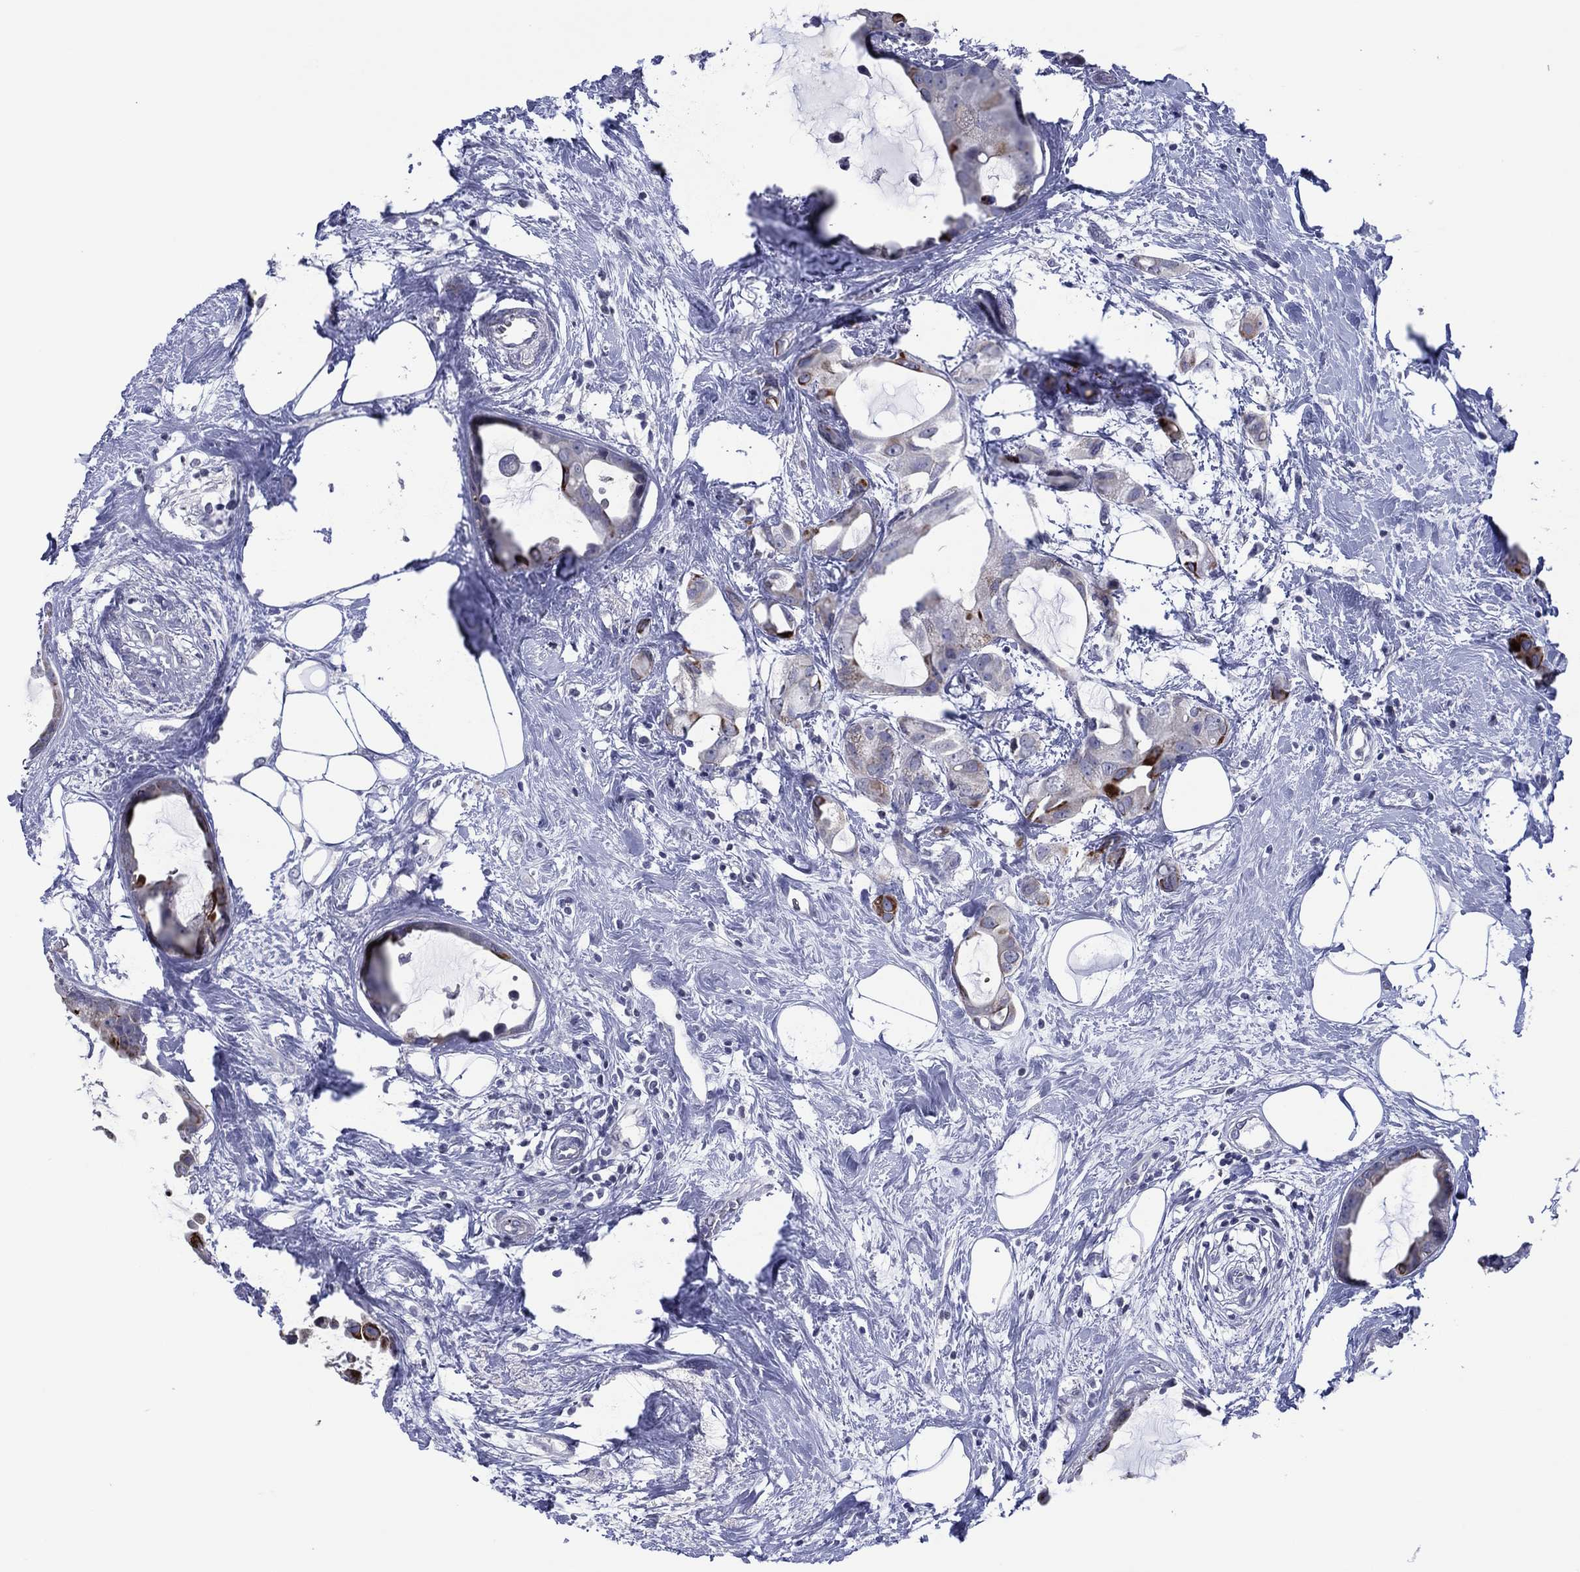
{"staining": {"intensity": "strong", "quantity": "<25%", "location": "cytoplasmic/membranous"}, "tissue": "breast cancer", "cell_type": "Tumor cells", "image_type": "cancer", "snomed": [{"axis": "morphology", "description": "Duct carcinoma"}, {"axis": "topography", "description": "Breast"}], "caption": "The image displays immunohistochemical staining of infiltrating ductal carcinoma (breast). There is strong cytoplasmic/membranous staining is appreciated in about <25% of tumor cells.", "gene": "TRIM31", "patient": {"sex": "female", "age": 45}}